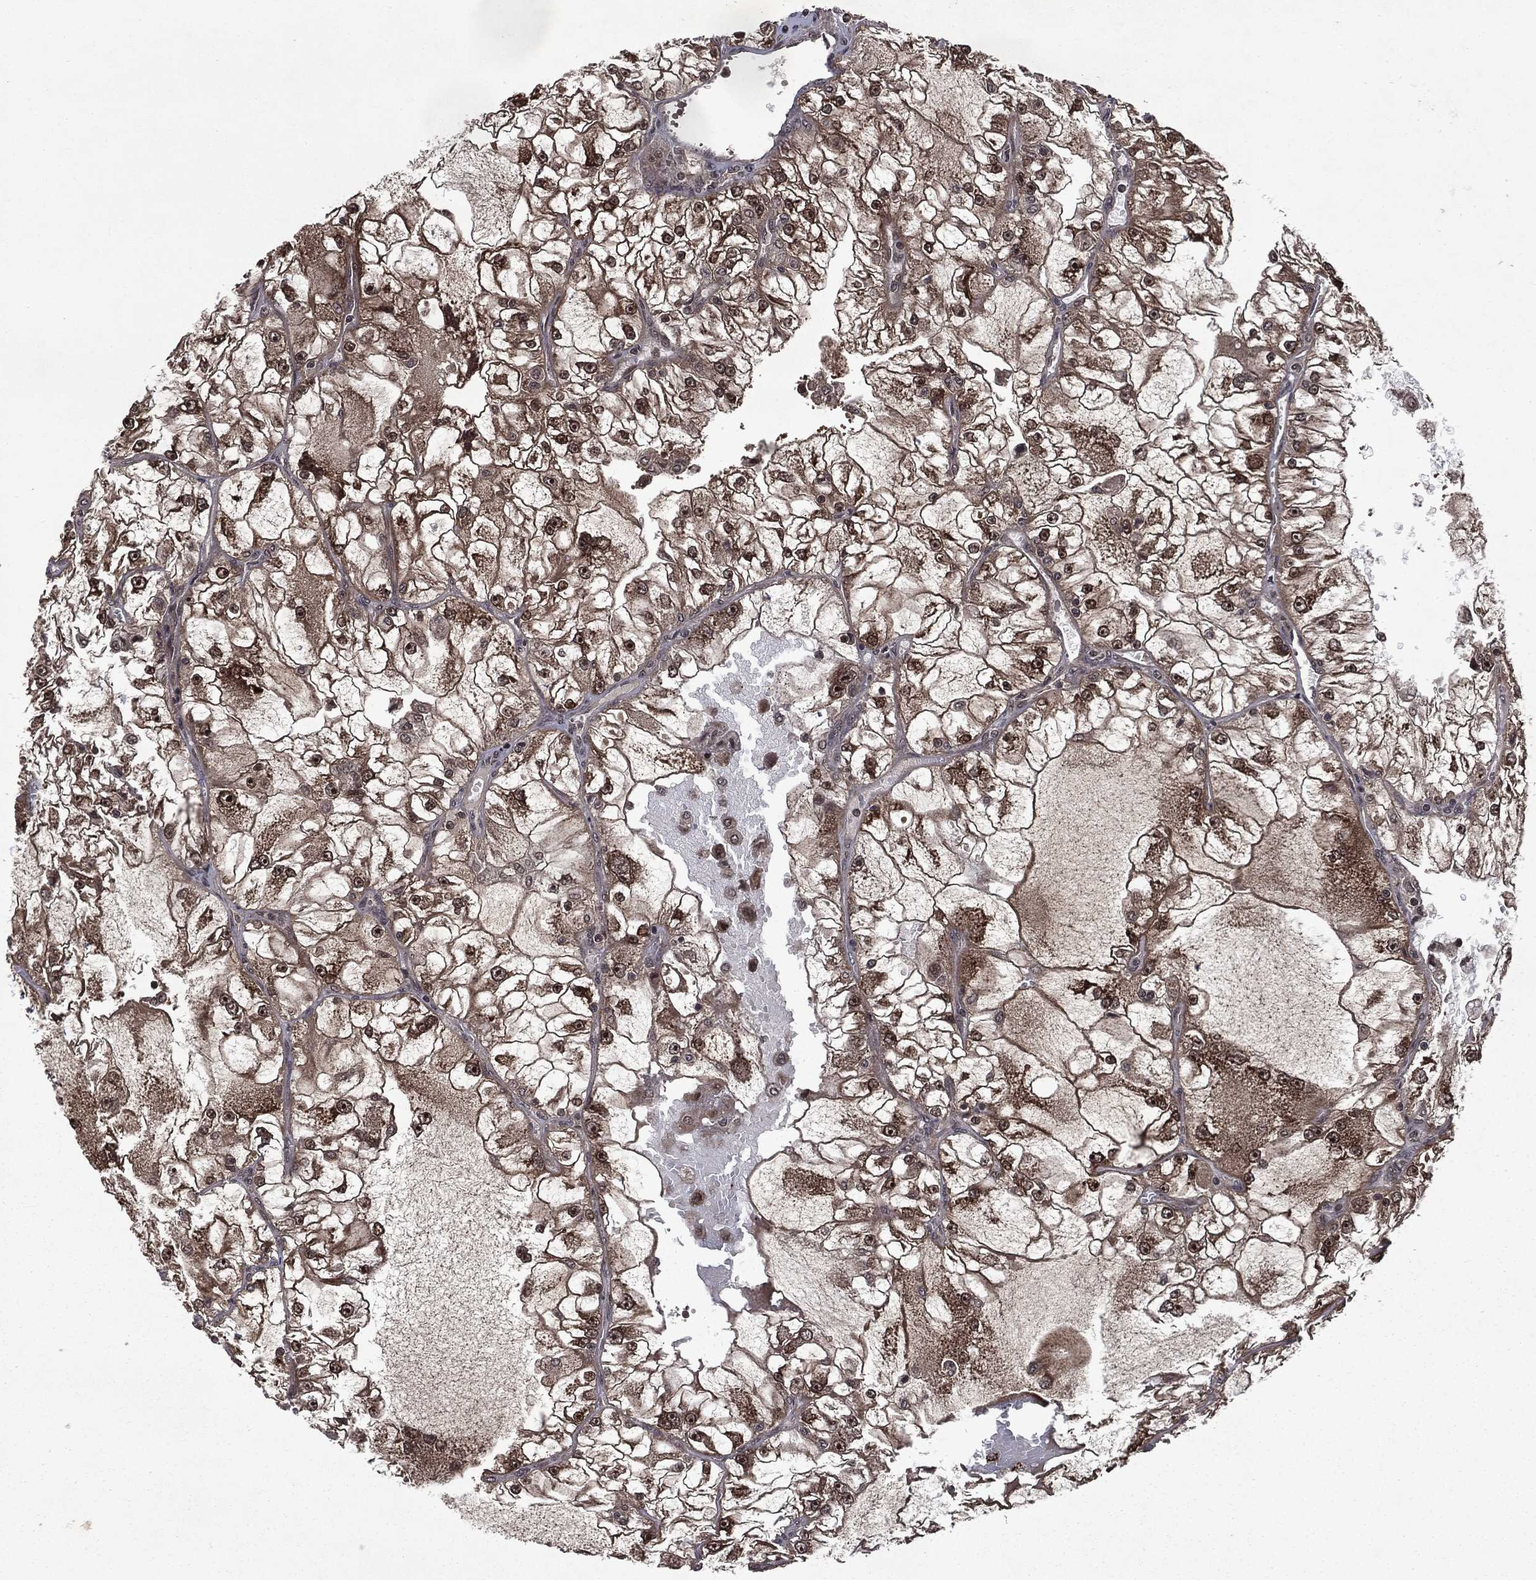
{"staining": {"intensity": "moderate", "quantity": ">75%", "location": "cytoplasmic/membranous,nuclear"}, "tissue": "renal cancer", "cell_type": "Tumor cells", "image_type": "cancer", "snomed": [{"axis": "morphology", "description": "Adenocarcinoma, NOS"}, {"axis": "topography", "description": "Kidney"}], "caption": "Protein expression analysis of human renal adenocarcinoma reveals moderate cytoplasmic/membranous and nuclear expression in approximately >75% of tumor cells.", "gene": "STAU2", "patient": {"sex": "female", "age": 72}}